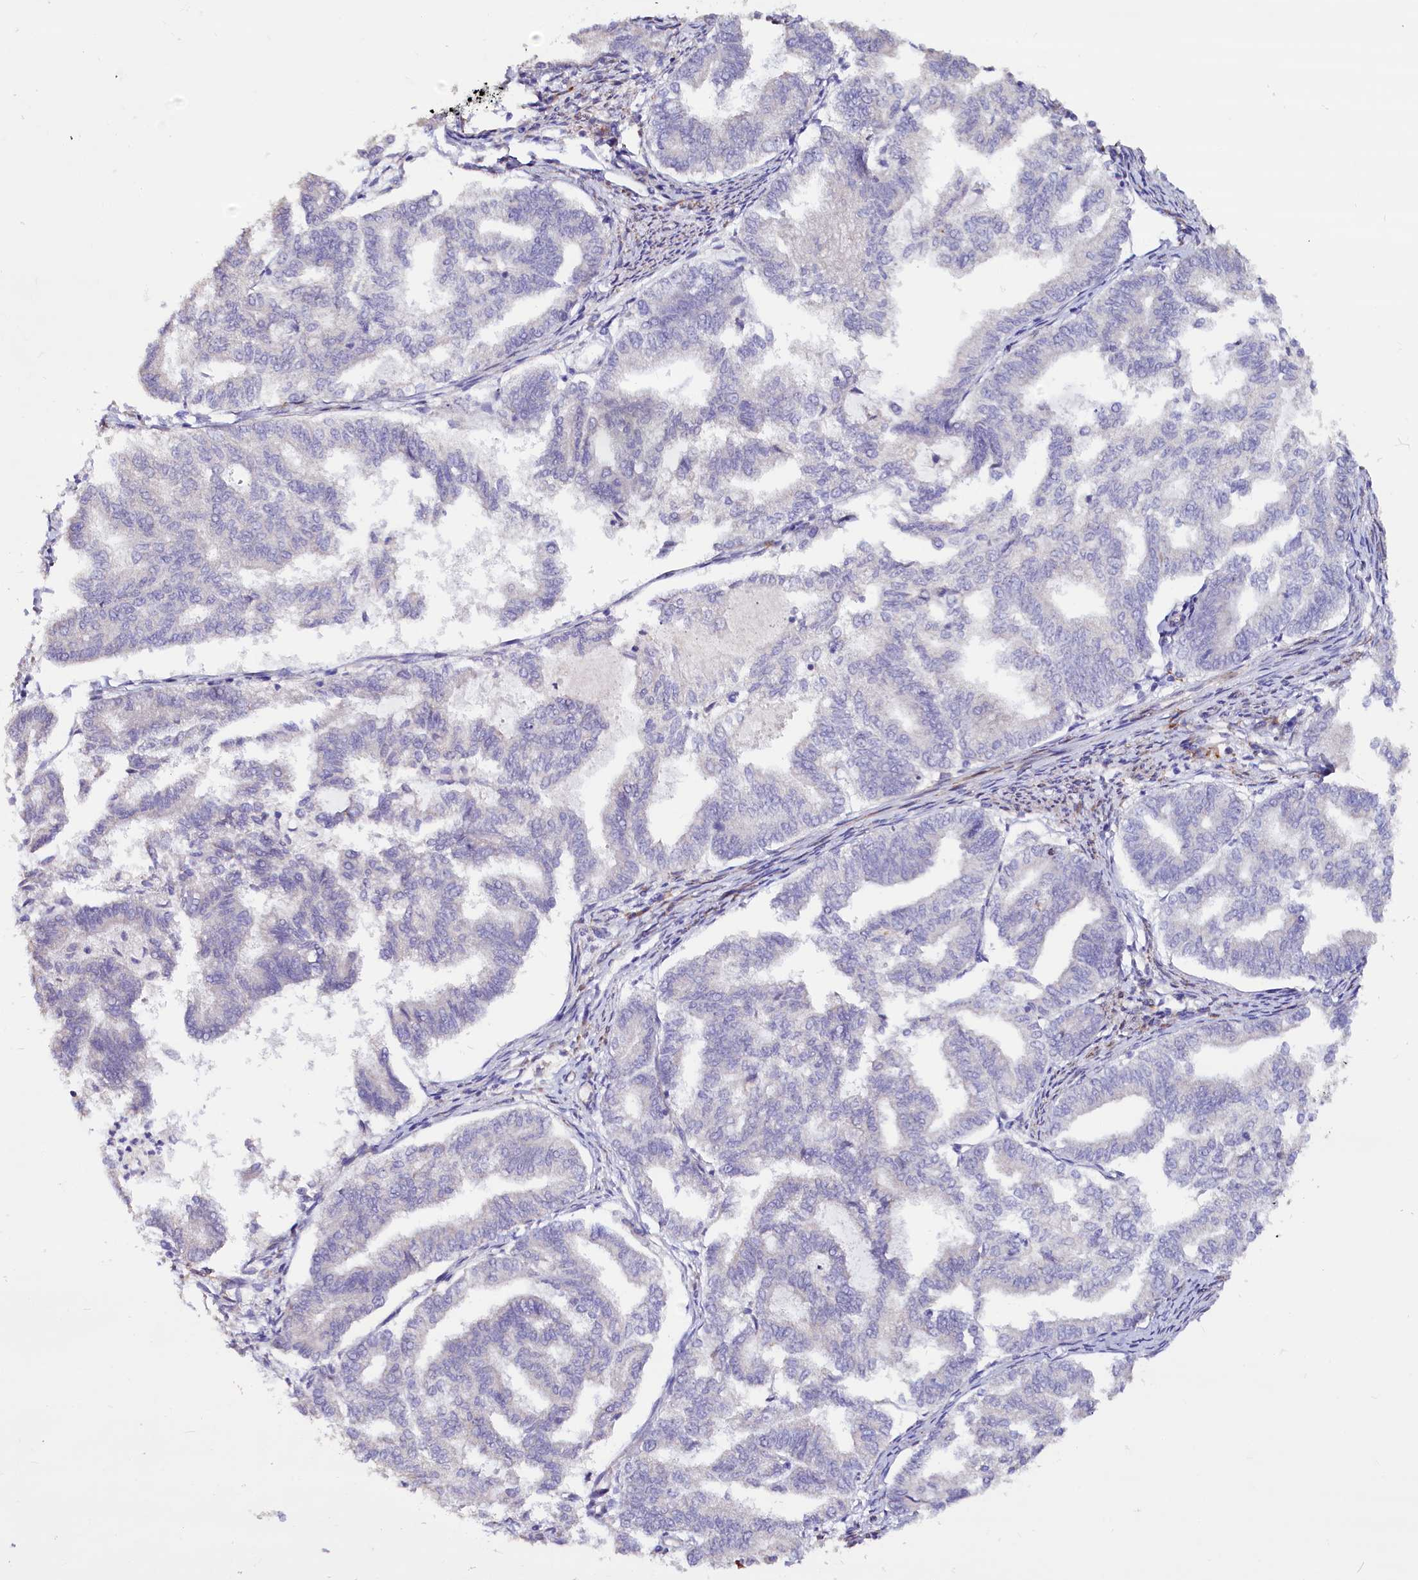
{"staining": {"intensity": "negative", "quantity": "none", "location": "none"}, "tissue": "endometrial cancer", "cell_type": "Tumor cells", "image_type": "cancer", "snomed": [{"axis": "morphology", "description": "Adenocarcinoma, NOS"}, {"axis": "topography", "description": "Endometrium"}], "caption": "Human endometrial adenocarcinoma stained for a protein using IHC shows no staining in tumor cells.", "gene": "WNT8A", "patient": {"sex": "female", "age": 79}}